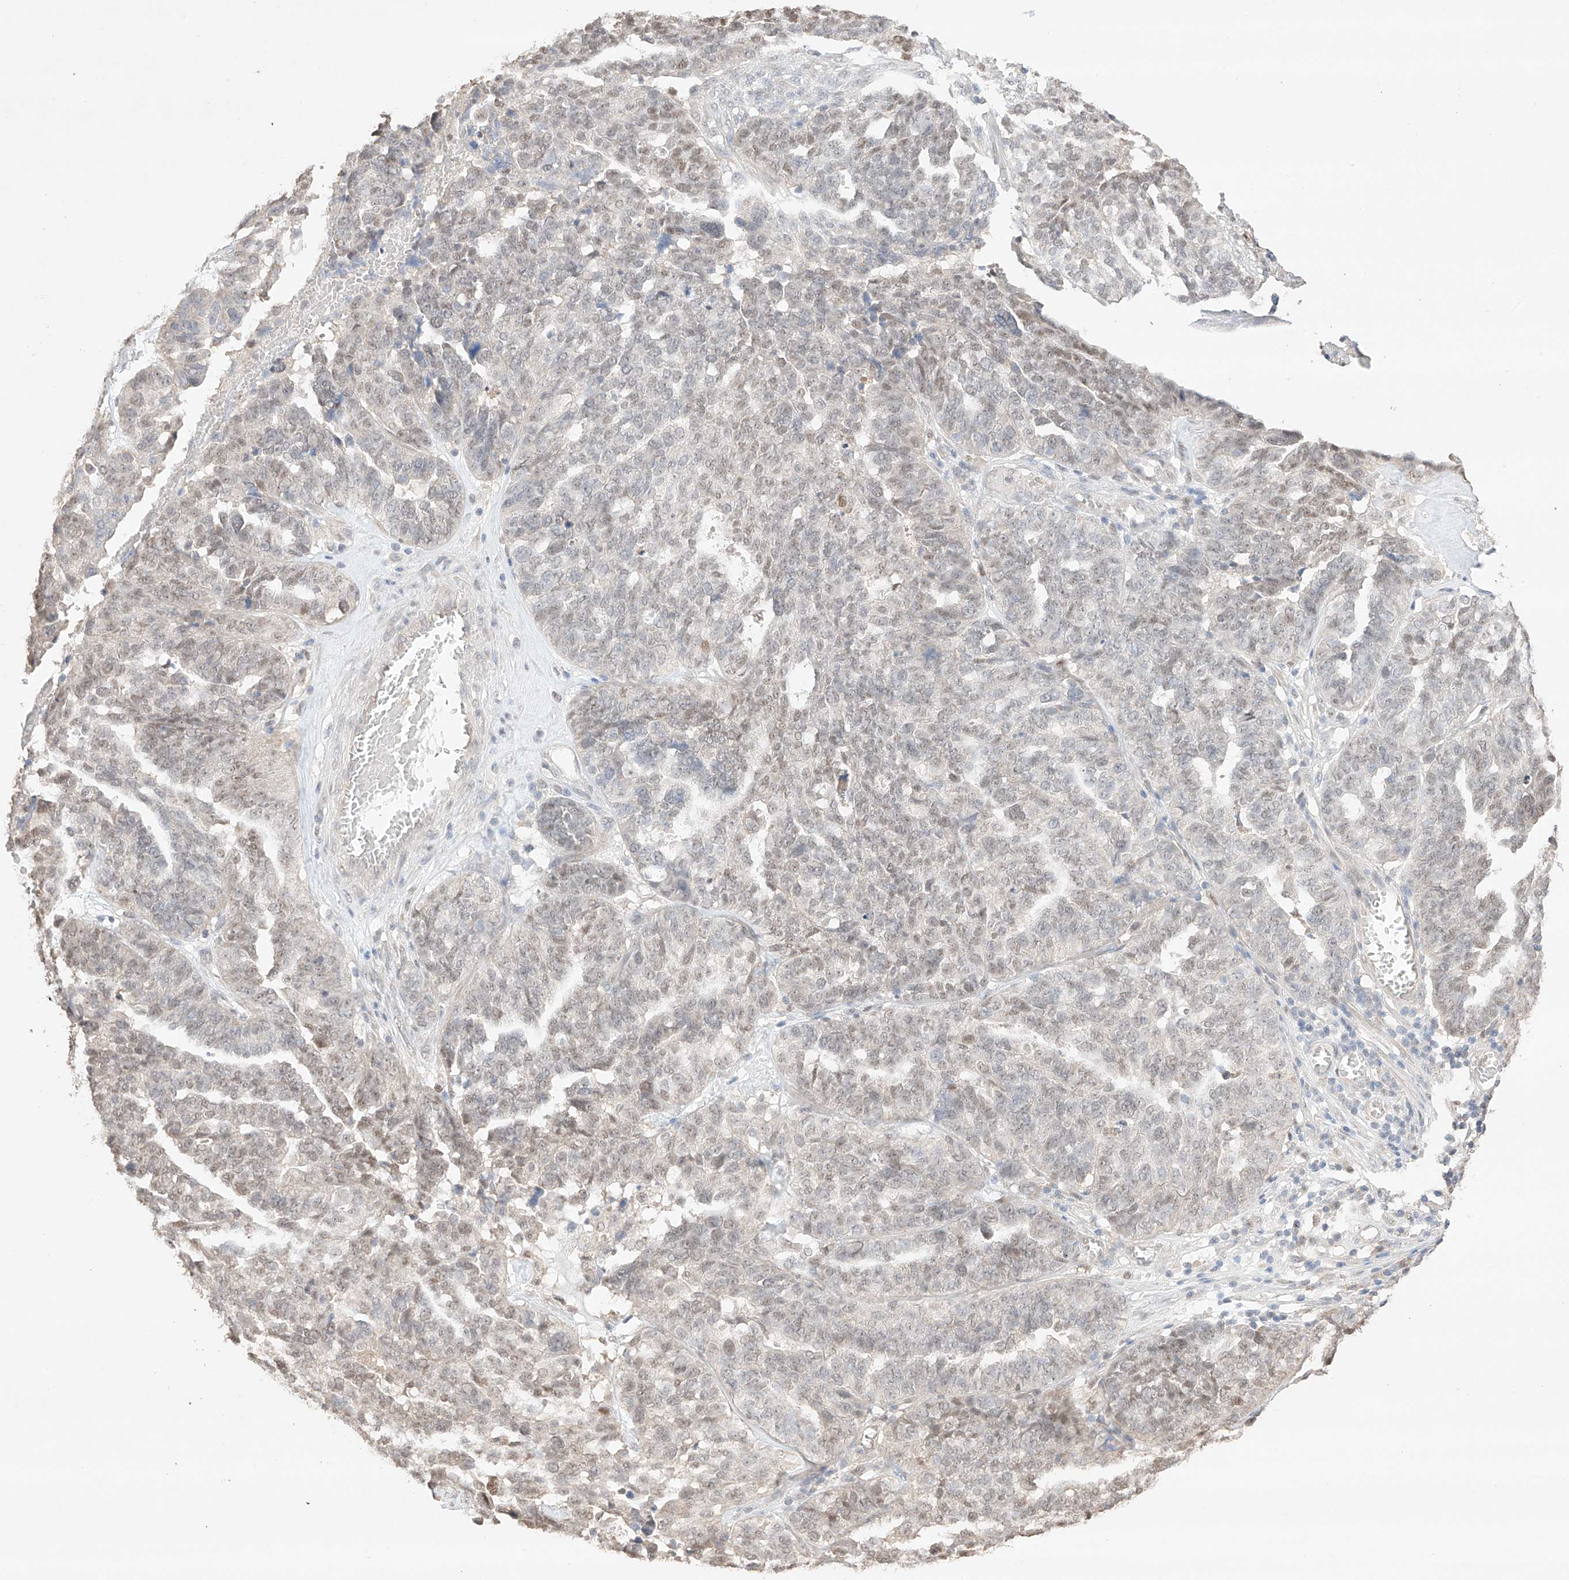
{"staining": {"intensity": "weak", "quantity": "25%-75%", "location": "nuclear"}, "tissue": "ovarian cancer", "cell_type": "Tumor cells", "image_type": "cancer", "snomed": [{"axis": "morphology", "description": "Cystadenocarcinoma, serous, NOS"}, {"axis": "topography", "description": "Ovary"}], "caption": "Tumor cells reveal weak nuclear positivity in about 25%-75% of cells in ovarian cancer. The staining was performed using DAB (3,3'-diaminobenzidine), with brown indicating positive protein expression. Nuclei are stained blue with hematoxylin.", "gene": "APIP", "patient": {"sex": "female", "age": 59}}